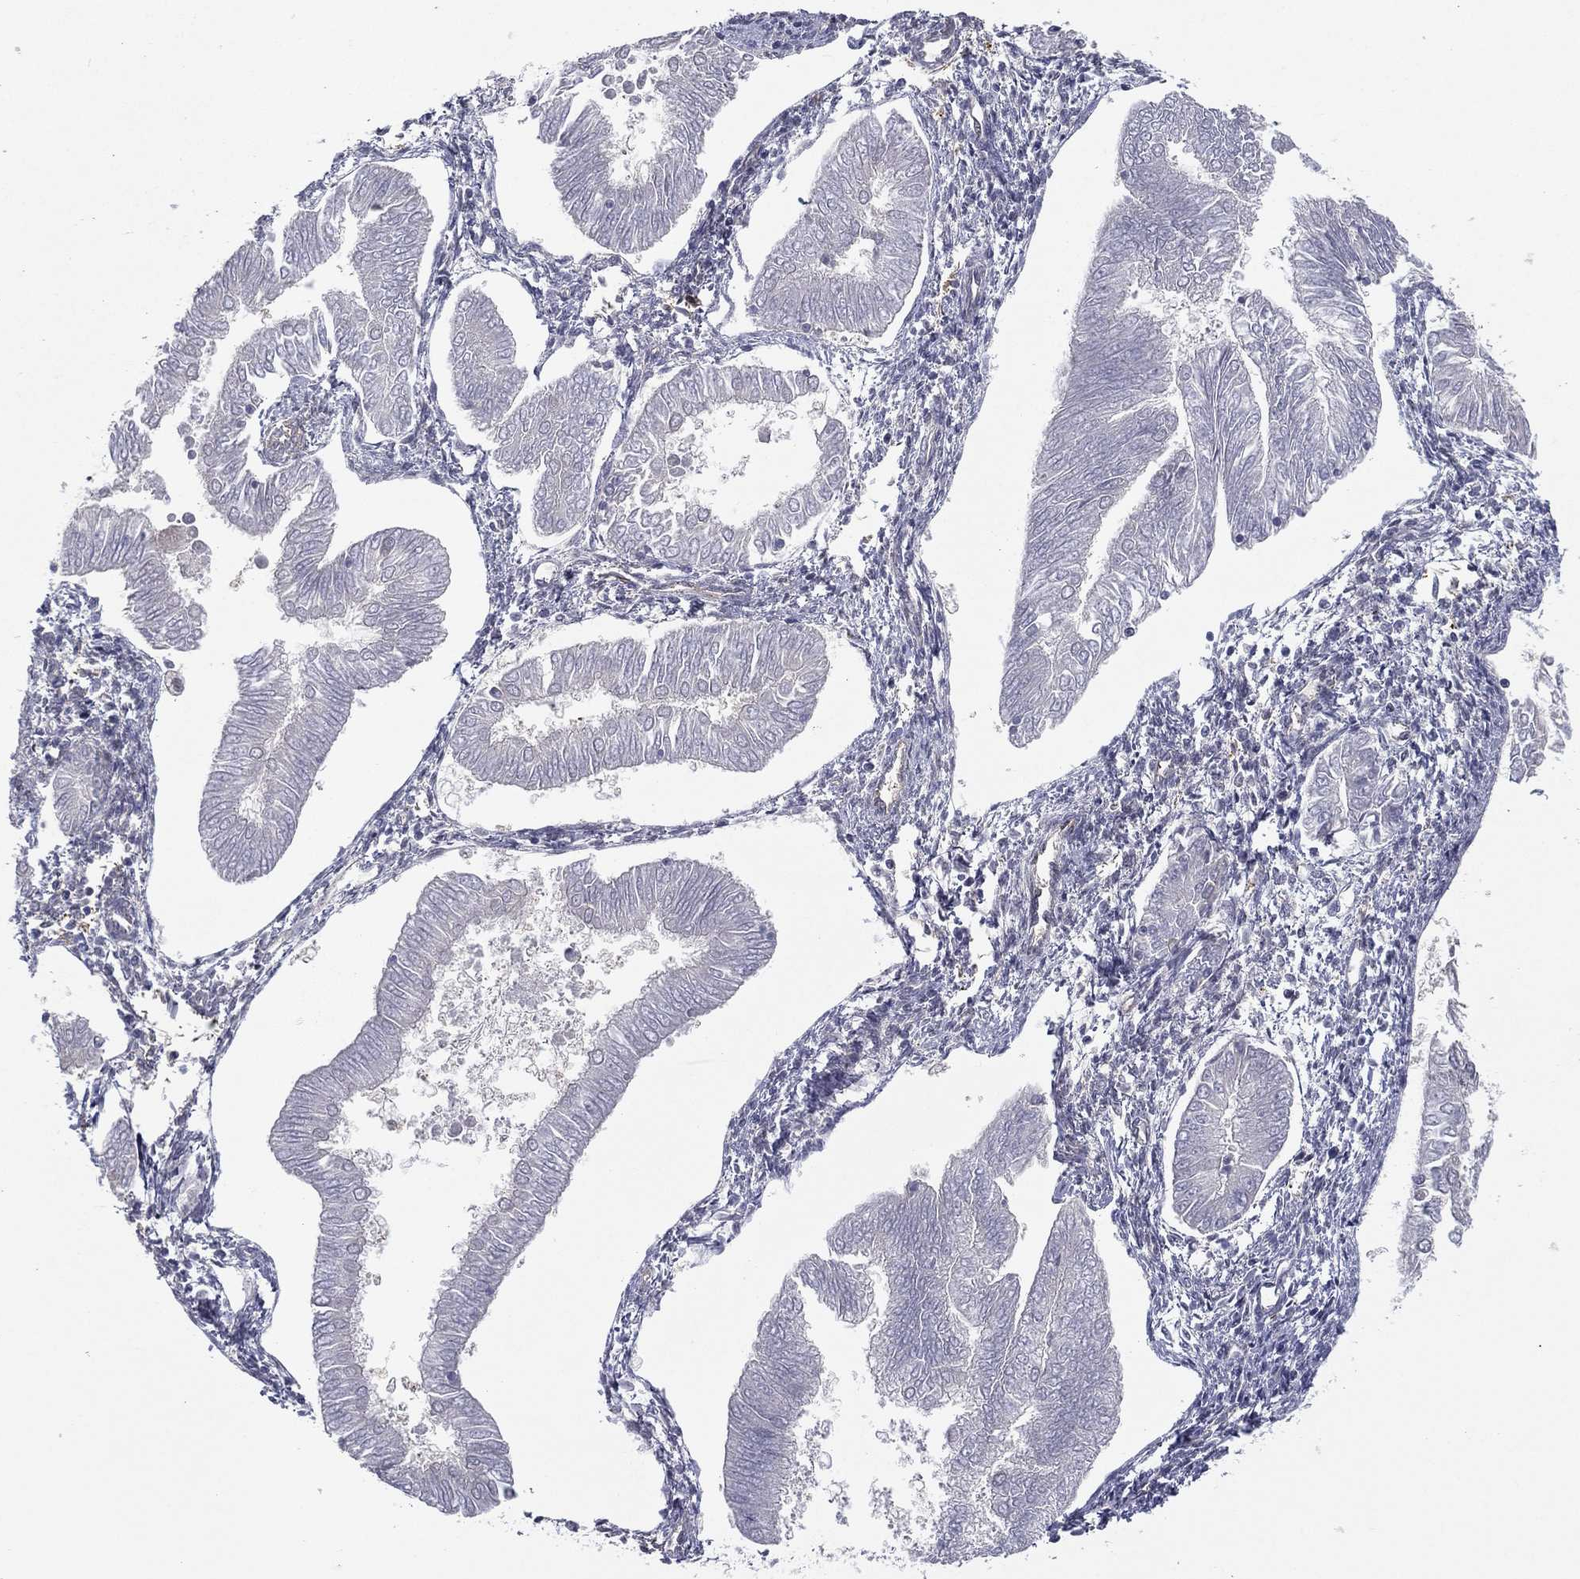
{"staining": {"intensity": "negative", "quantity": "none", "location": "none"}, "tissue": "endometrial cancer", "cell_type": "Tumor cells", "image_type": "cancer", "snomed": [{"axis": "morphology", "description": "Adenocarcinoma, NOS"}, {"axis": "topography", "description": "Endometrium"}], "caption": "Tumor cells show no significant protein staining in endometrial cancer (adenocarcinoma).", "gene": "GPALPP1", "patient": {"sex": "female", "age": 53}}